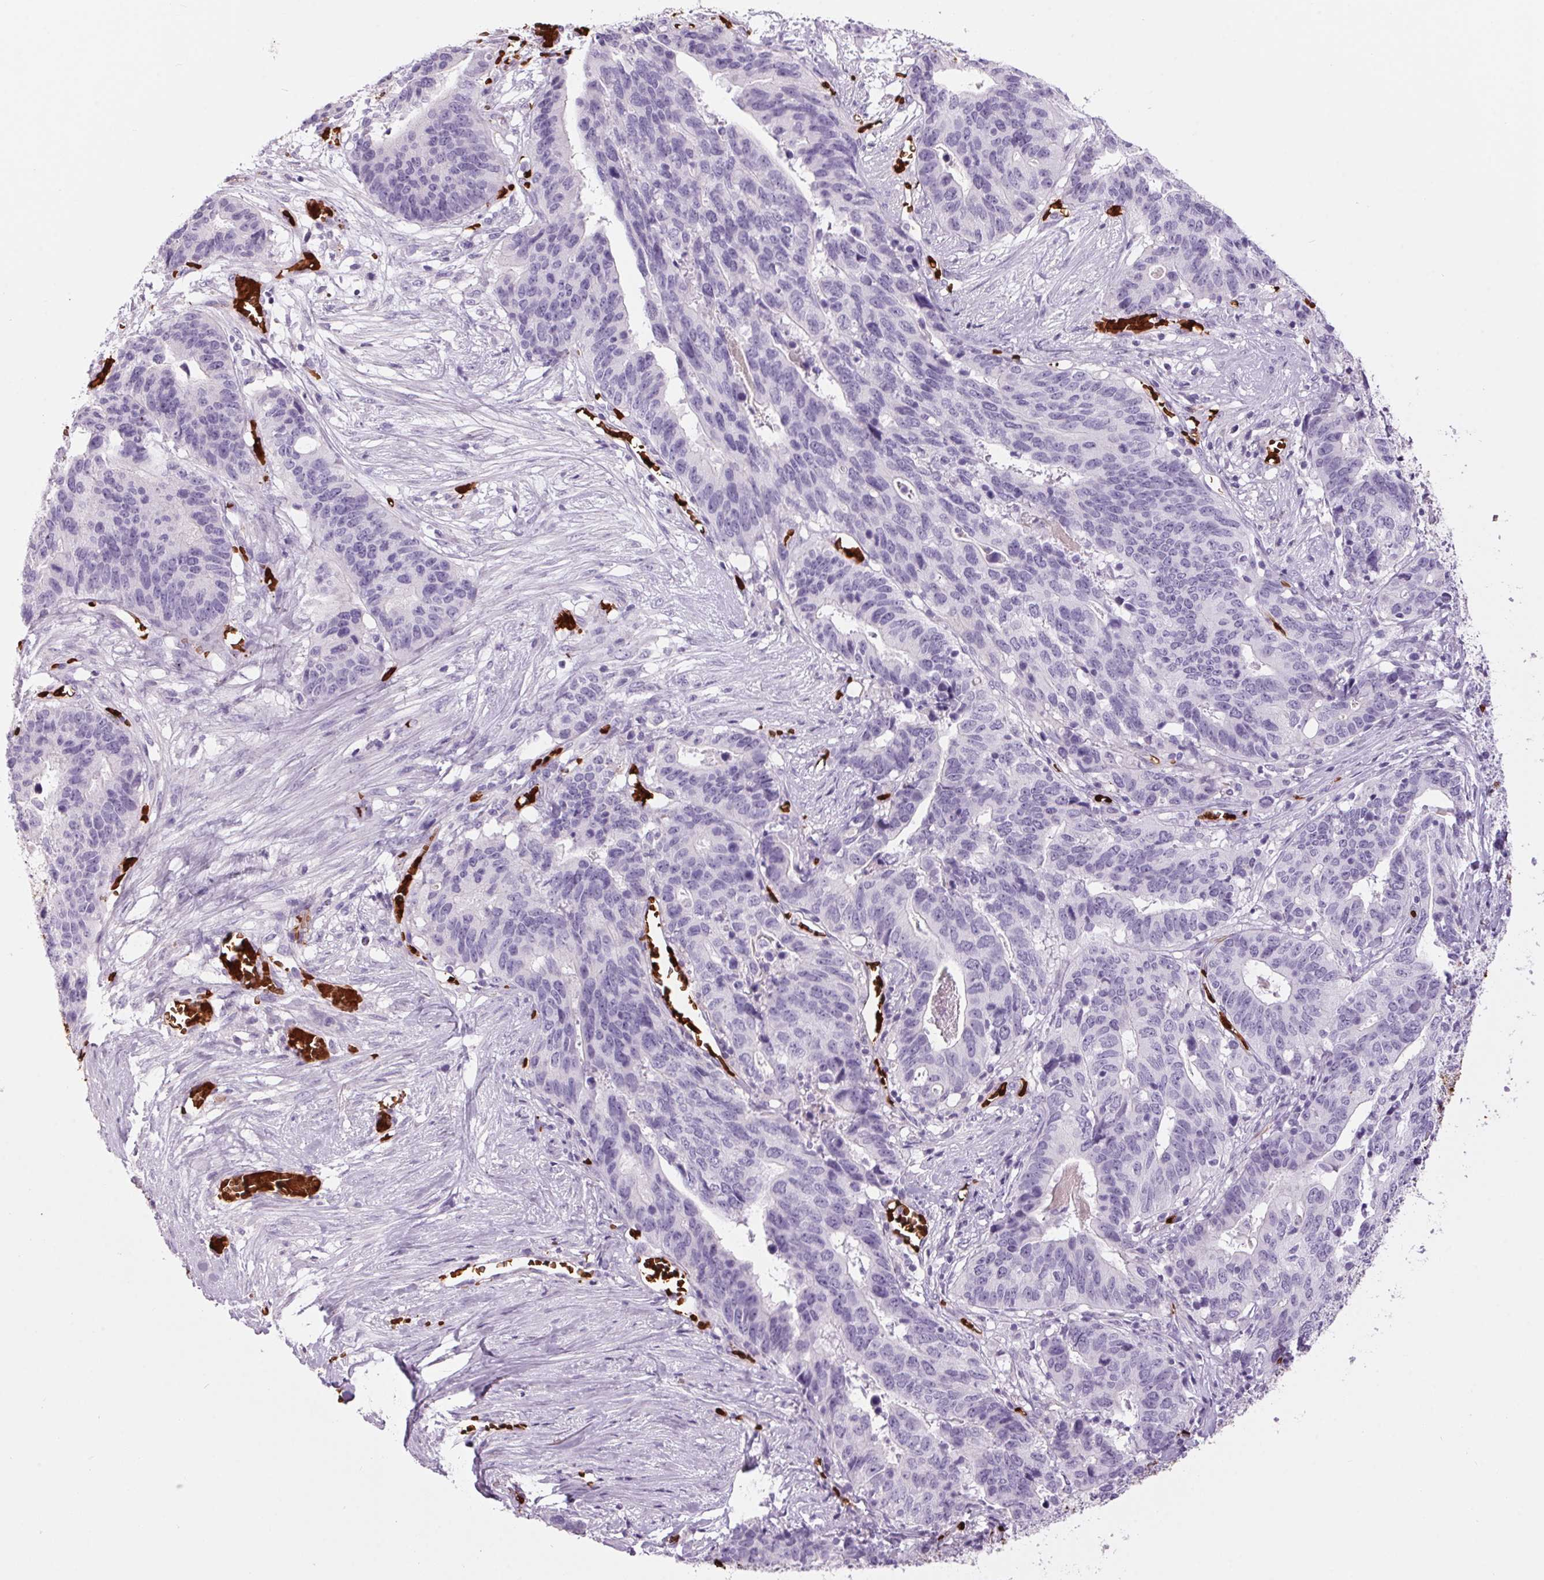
{"staining": {"intensity": "negative", "quantity": "none", "location": "none"}, "tissue": "stomach cancer", "cell_type": "Tumor cells", "image_type": "cancer", "snomed": [{"axis": "morphology", "description": "Adenocarcinoma, NOS"}, {"axis": "topography", "description": "Stomach, upper"}], "caption": "The image demonstrates no staining of tumor cells in stomach cancer (adenocarcinoma).", "gene": "HBQ1", "patient": {"sex": "female", "age": 67}}